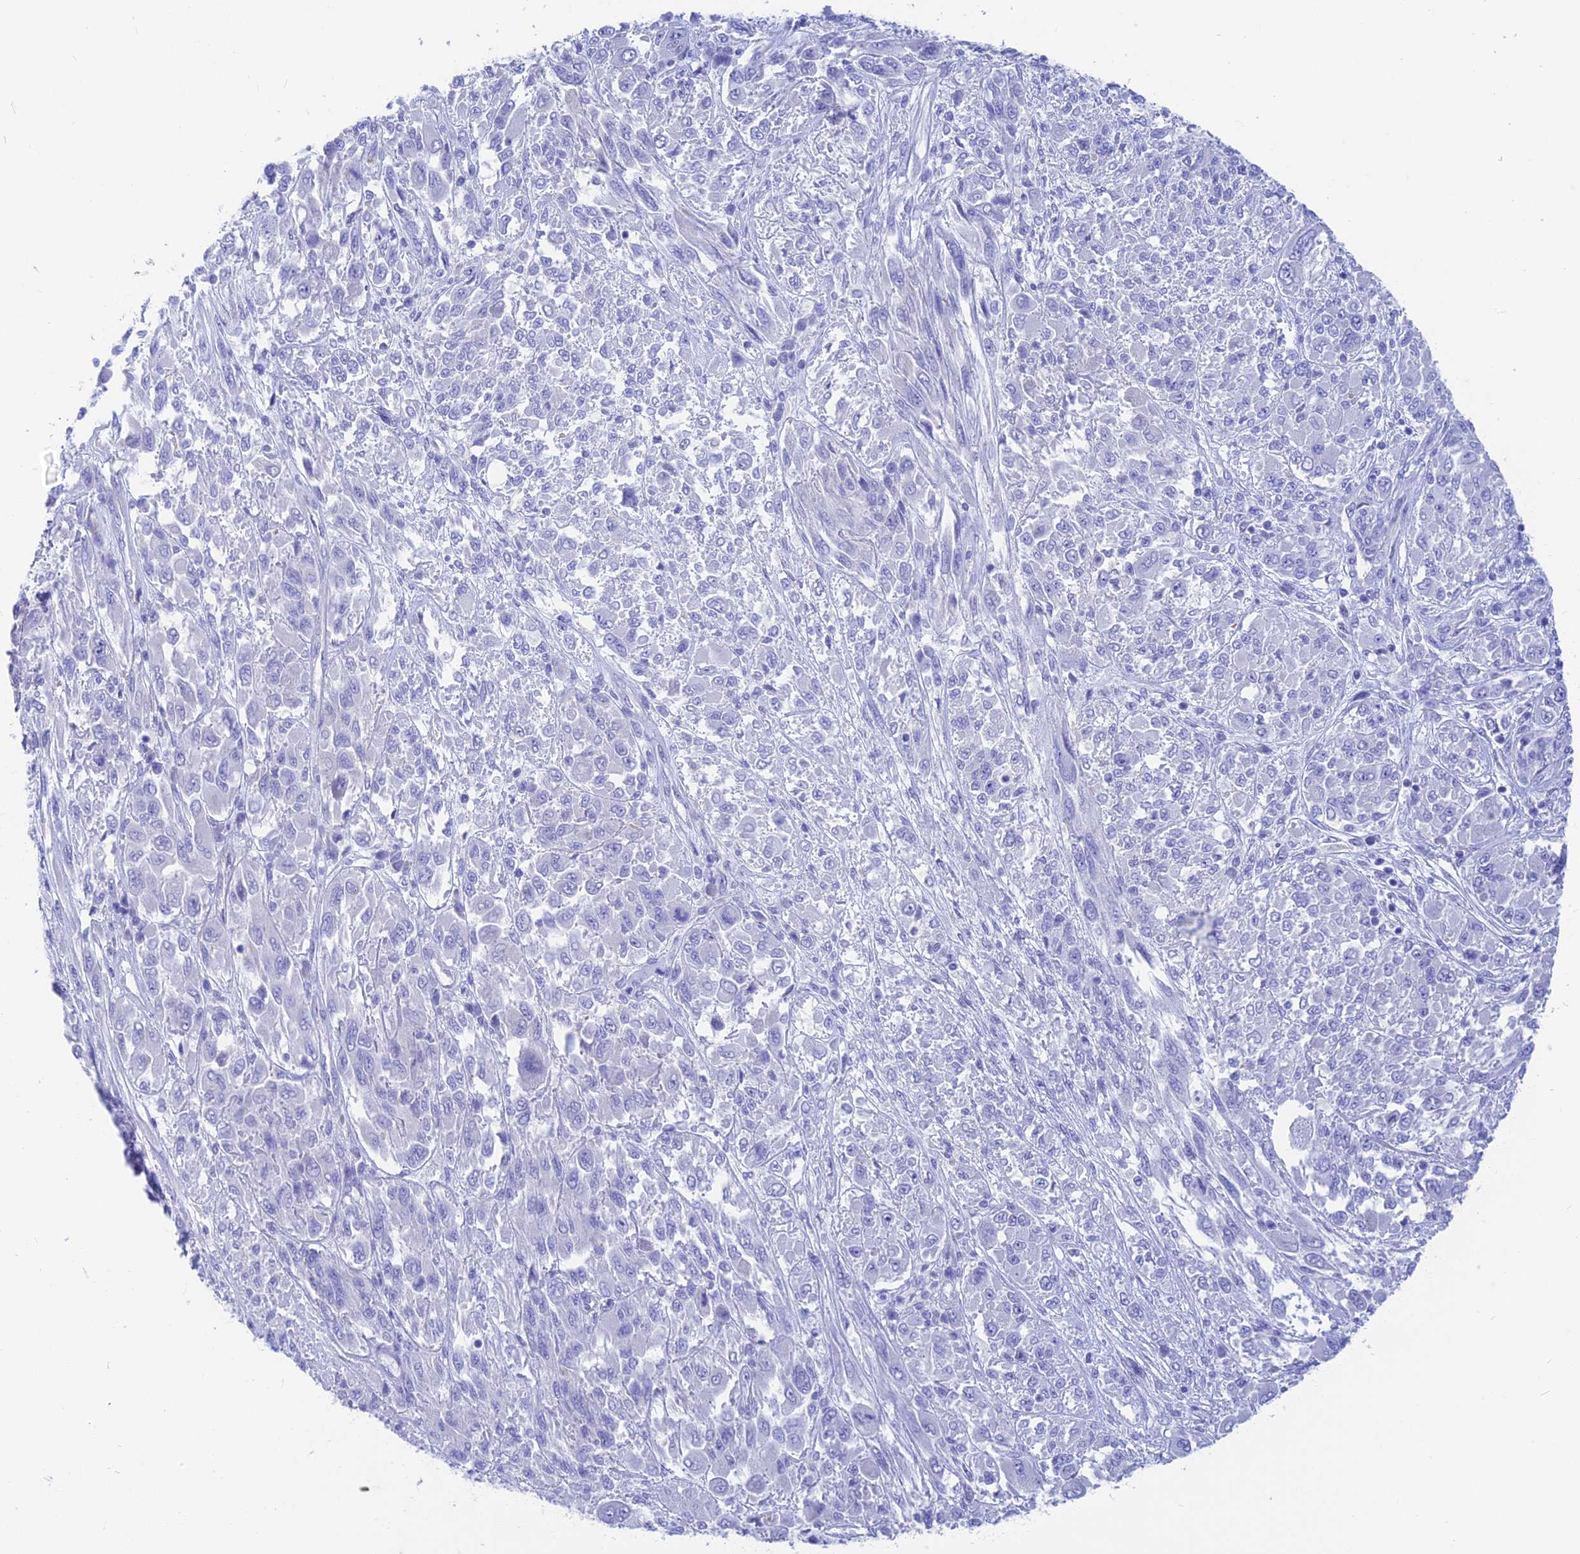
{"staining": {"intensity": "negative", "quantity": "none", "location": "none"}, "tissue": "melanoma", "cell_type": "Tumor cells", "image_type": "cancer", "snomed": [{"axis": "morphology", "description": "Malignant melanoma, NOS"}, {"axis": "topography", "description": "Skin"}], "caption": "An IHC micrograph of melanoma is shown. There is no staining in tumor cells of melanoma.", "gene": "GNGT2", "patient": {"sex": "female", "age": 91}}